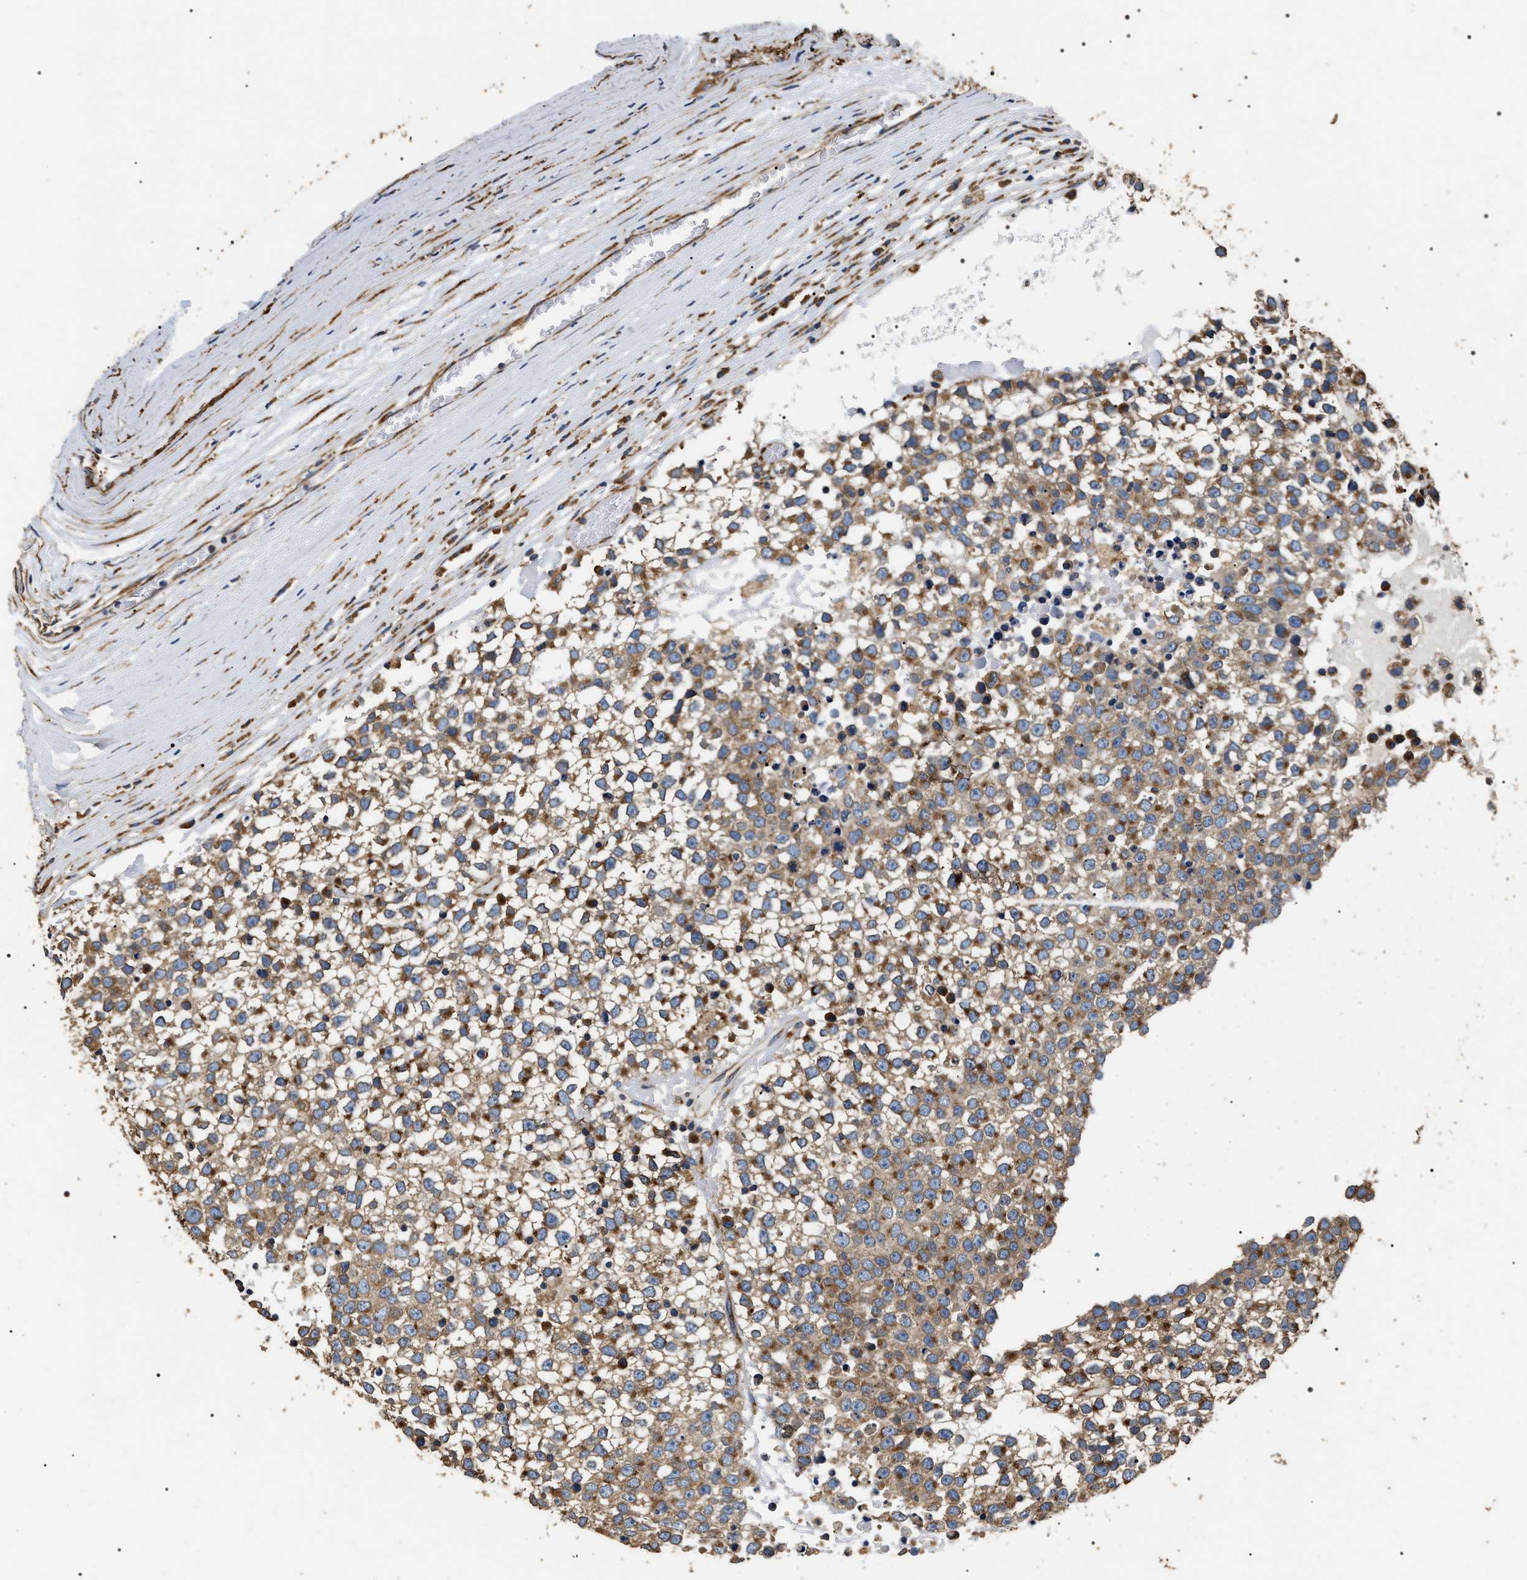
{"staining": {"intensity": "moderate", "quantity": ">75%", "location": "cytoplasmic/membranous"}, "tissue": "testis cancer", "cell_type": "Tumor cells", "image_type": "cancer", "snomed": [{"axis": "morphology", "description": "Seminoma, NOS"}, {"axis": "topography", "description": "Testis"}], "caption": "An immunohistochemistry histopathology image of neoplastic tissue is shown. Protein staining in brown highlights moderate cytoplasmic/membranous positivity in seminoma (testis) within tumor cells.", "gene": "KTN1", "patient": {"sex": "male", "age": 65}}